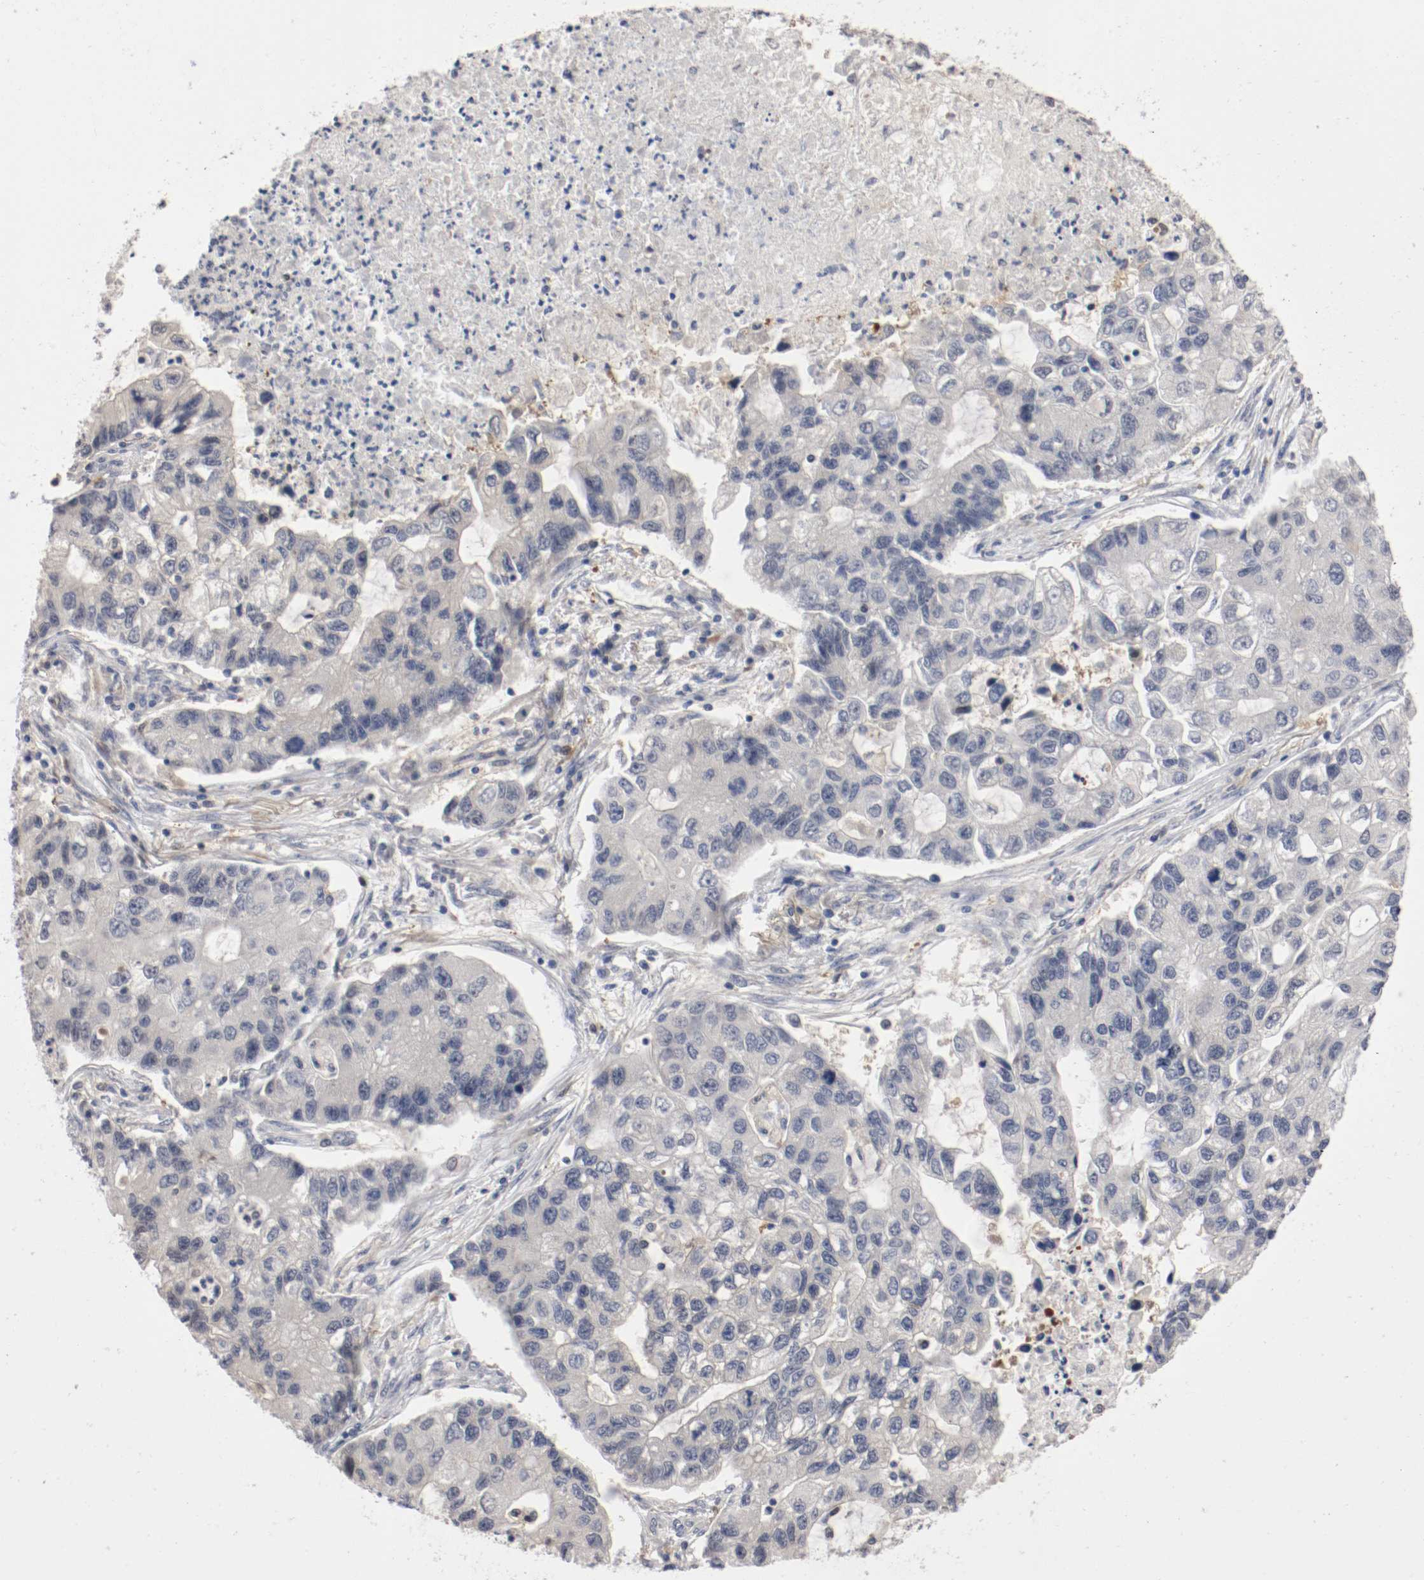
{"staining": {"intensity": "negative", "quantity": "none", "location": "none"}, "tissue": "lung cancer", "cell_type": "Tumor cells", "image_type": "cancer", "snomed": [{"axis": "morphology", "description": "Adenocarcinoma, NOS"}, {"axis": "topography", "description": "Lung"}], "caption": "This is a image of IHC staining of lung adenocarcinoma, which shows no expression in tumor cells.", "gene": "RBM23", "patient": {"sex": "female", "age": 51}}